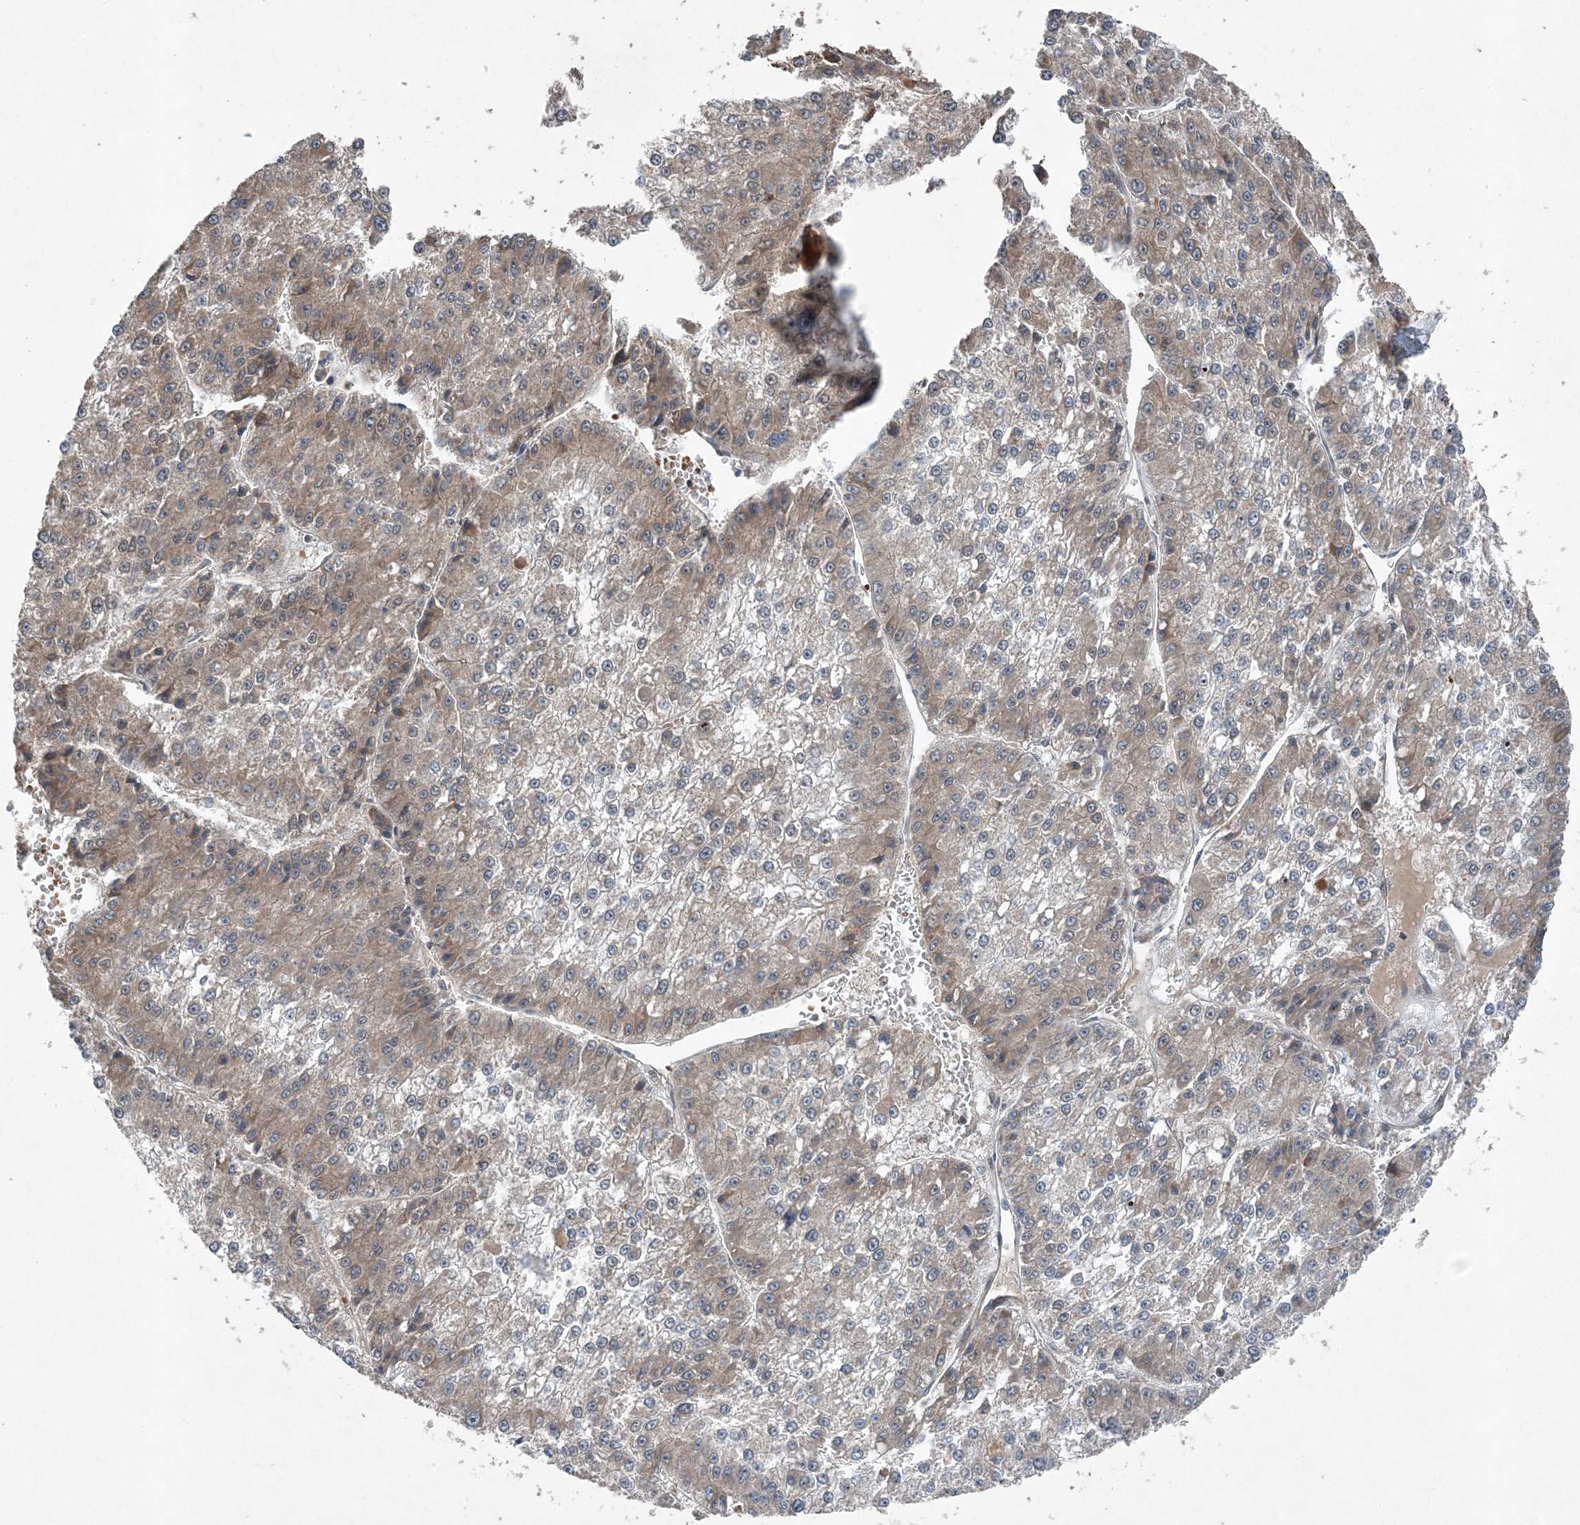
{"staining": {"intensity": "weak", "quantity": "25%-75%", "location": "cytoplasmic/membranous"}, "tissue": "liver cancer", "cell_type": "Tumor cells", "image_type": "cancer", "snomed": [{"axis": "morphology", "description": "Carcinoma, Hepatocellular, NOS"}, {"axis": "topography", "description": "Liver"}], "caption": "Approximately 25%-75% of tumor cells in human hepatocellular carcinoma (liver) demonstrate weak cytoplasmic/membranous protein expression as visualized by brown immunohistochemical staining.", "gene": "QTRT2", "patient": {"sex": "female", "age": 73}}